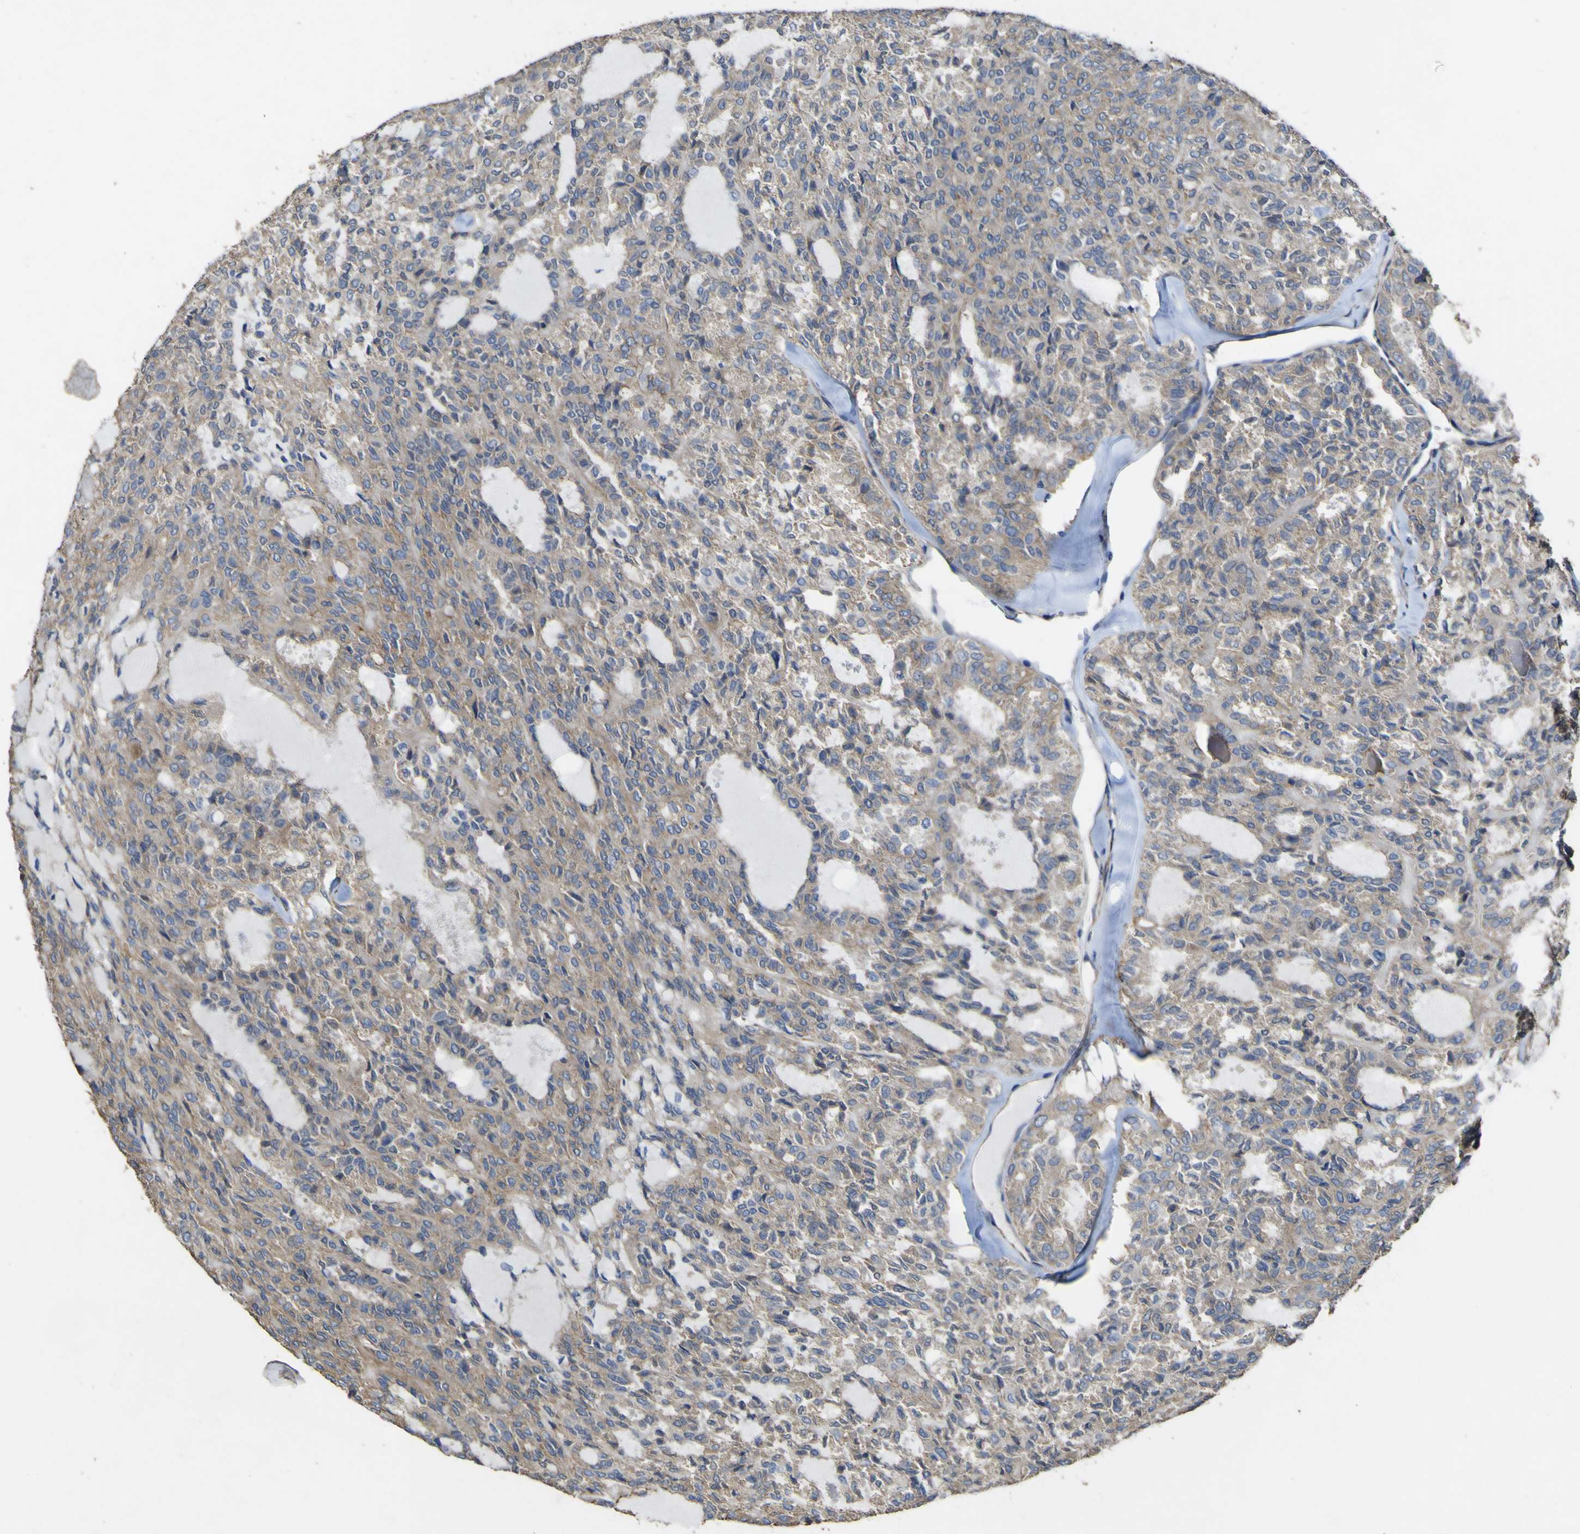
{"staining": {"intensity": "moderate", "quantity": ">75%", "location": "cytoplasmic/membranous"}, "tissue": "thyroid cancer", "cell_type": "Tumor cells", "image_type": "cancer", "snomed": [{"axis": "morphology", "description": "Follicular adenoma carcinoma, NOS"}, {"axis": "topography", "description": "Thyroid gland"}], "caption": "The micrograph shows a brown stain indicating the presence of a protein in the cytoplasmic/membranous of tumor cells in thyroid cancer (follicular adenoma carcinoma).", "gene": "TNFSF15", "patient": {"sex": "female", "age": 71}}